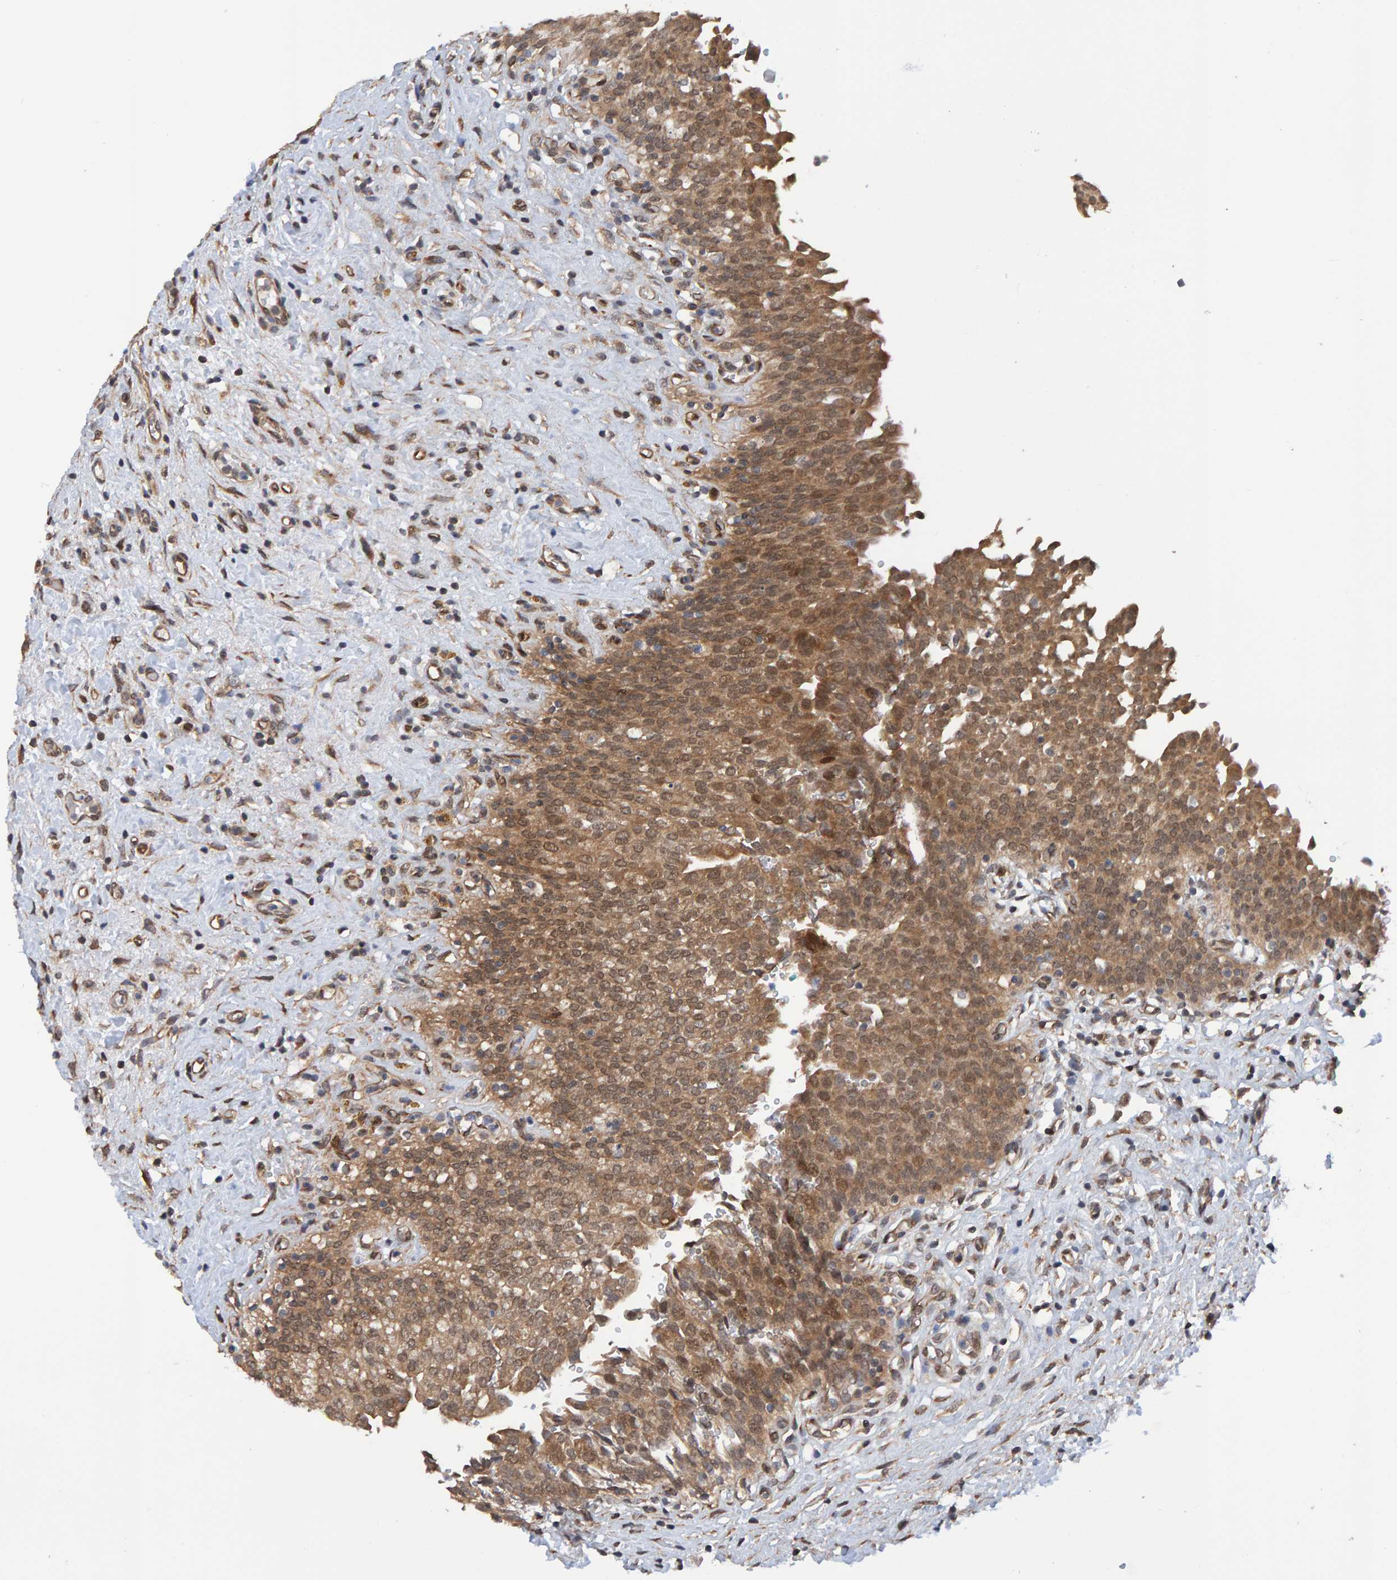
{"staining": {"intensity": "strong", "quantity": ">75%", "location": "cytoplasmic/membranous"}, "tissue": "urinary bladder", "cell_type": "Urothelial cells", "image_type": "normal", "snomed": [{"axis": "morphology", "description": "Urothelial carcinoma, High grade"}, {"axis": "topography", "description": "Urinary bladder"}], "caption": "High-magnification brightfield microscopy of normal urinary bladder stained with DAB (3,3'-diaminobenzidine) (brown) and counterstained with hematoxylin (blue). urothelial cells exhibit strong cytoplasmic/membranous staining is identified in about>75% of cells.", "gene": "SCRN2", "patient": {"sex": "male", "age": 46}}